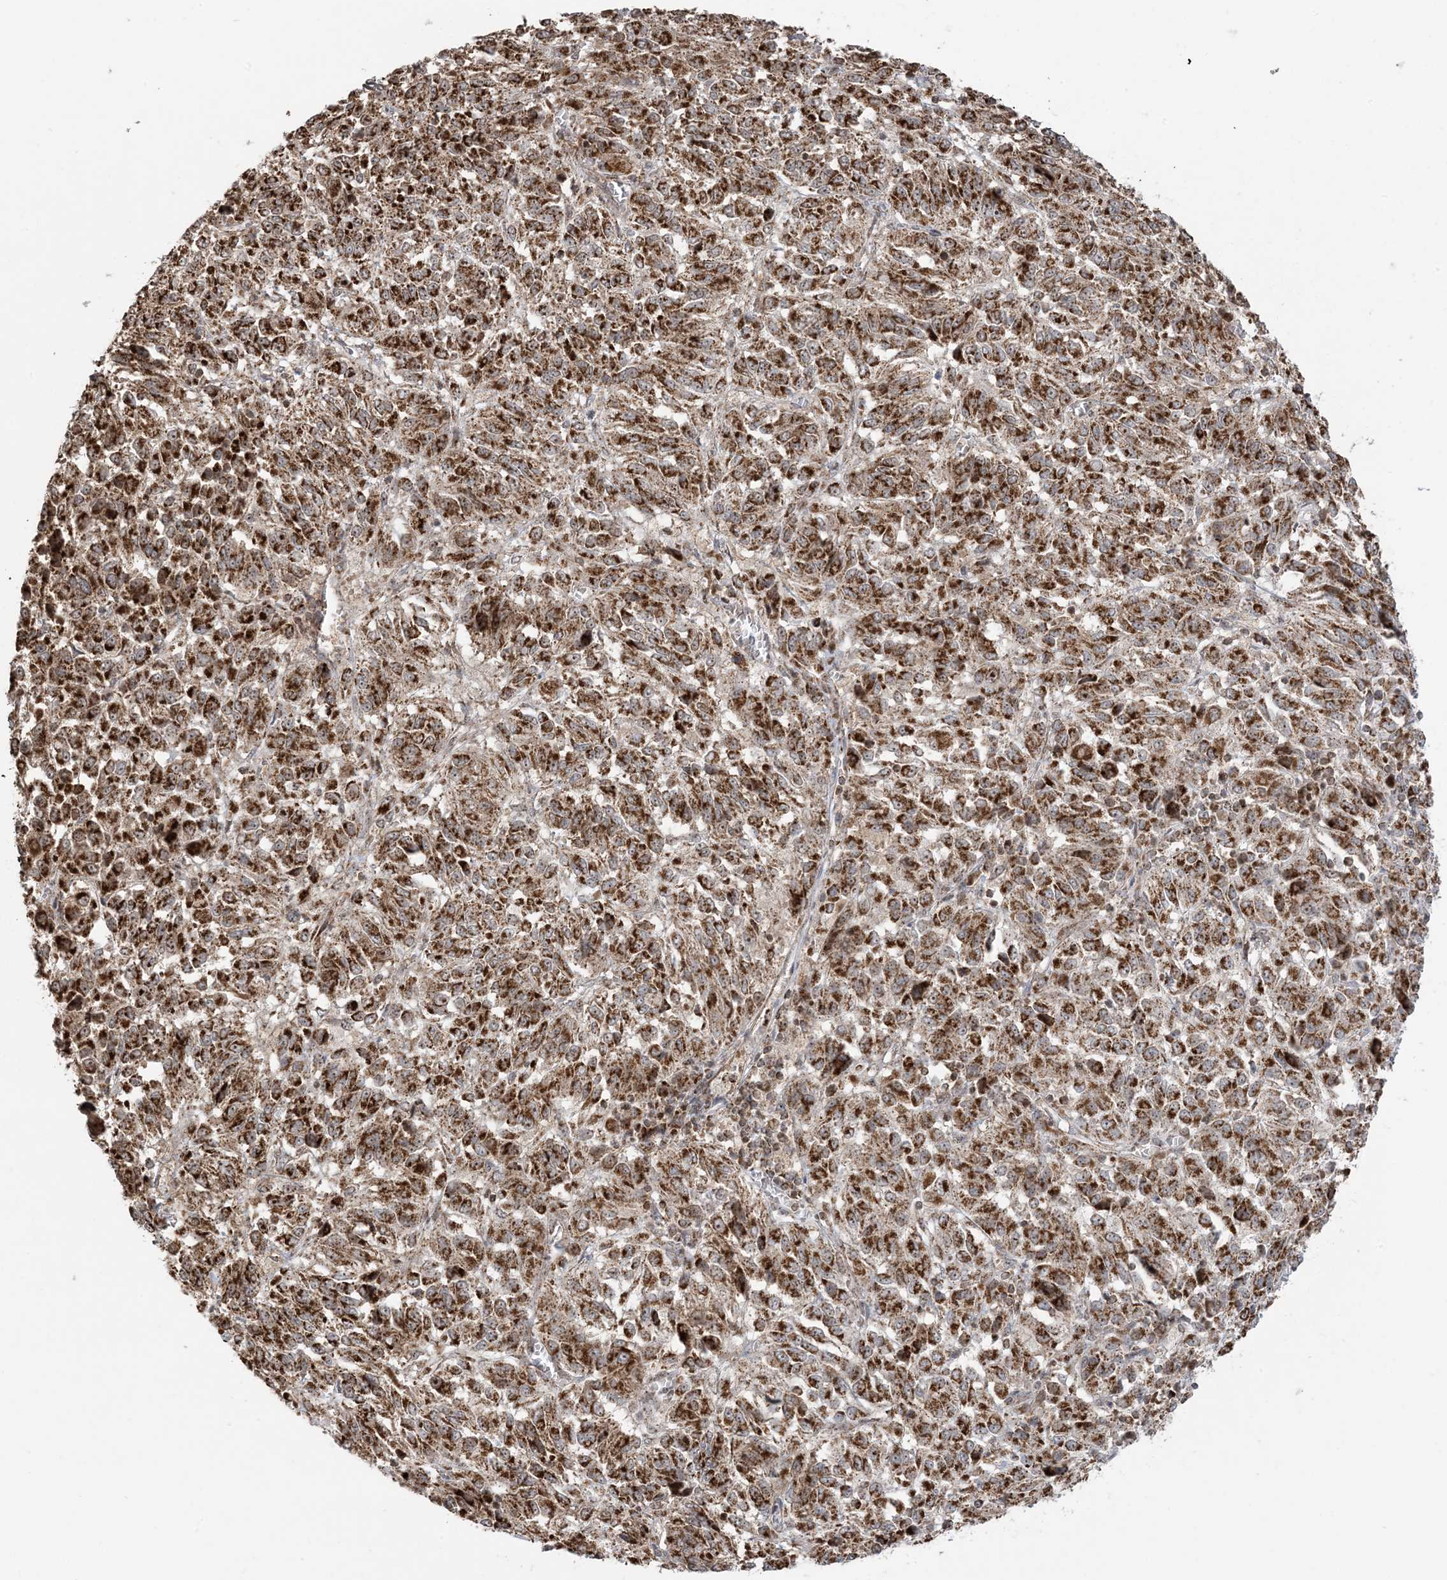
{"staining": {"intensity": "strong", "quantity": ">75%", "location": "cytoplasmic/membranous"}, "tissue": "melanoma", "cell_type": "Tumor cells", "image_type": "cancer", "snomed": [{"axis": "morphology", "description": "Malignant melanoma, Metastatic site"}, {"axis": "topography", "description": "Lung"}], "caption": "Protein expression analysis of human melanoma reveals strong cytoplasmic/membranous expression in about >75% of tumor cells.", "gene": "MAPKBP1", "patient": {"sex": "male", "age": 64}}